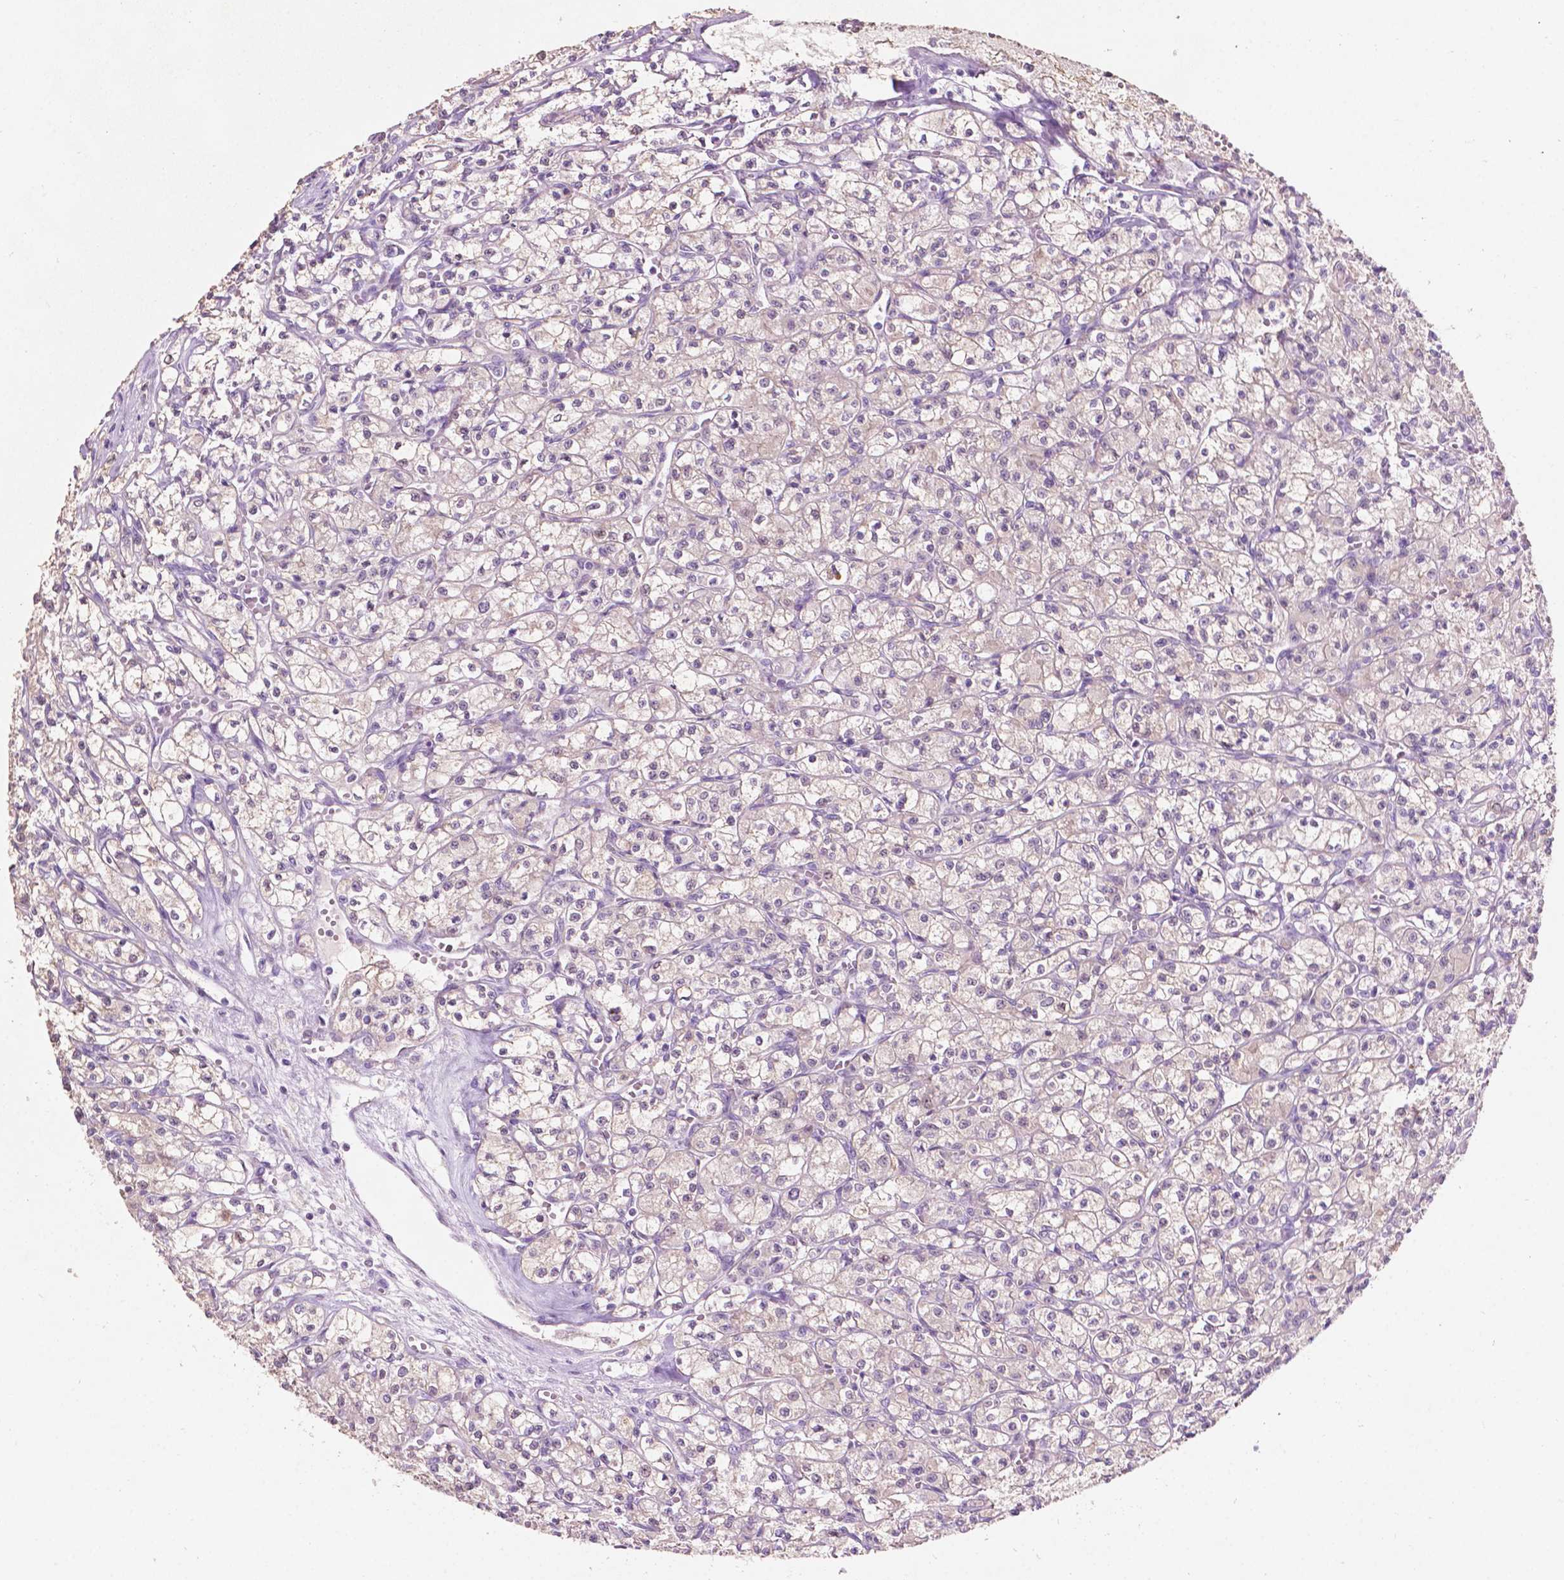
{"staining": {"intensity": "negative", "quantity": "none", "location": "none"}, "tissue": "renal cancer", "cell_type": "Tumor cells", "image_type": "cancer", "snomed": [{"axis": "morphology", "description": "Adenocarcinoma, NOS"}, {"axis": "topography", "description": "Kidney"}], "caption": "Immunohistochemistry photomicrograph of renal cancer stained for a protein (brown), which reveals no expression in tumor cells. (Stains: DAB immunohistochemistry (IHC) with hematoxylin counter stain, Microscopy: brightfield microscopy at high magnification).", "gene": "TM6SF2", "patient": {"sex": "female", "age": 70}}